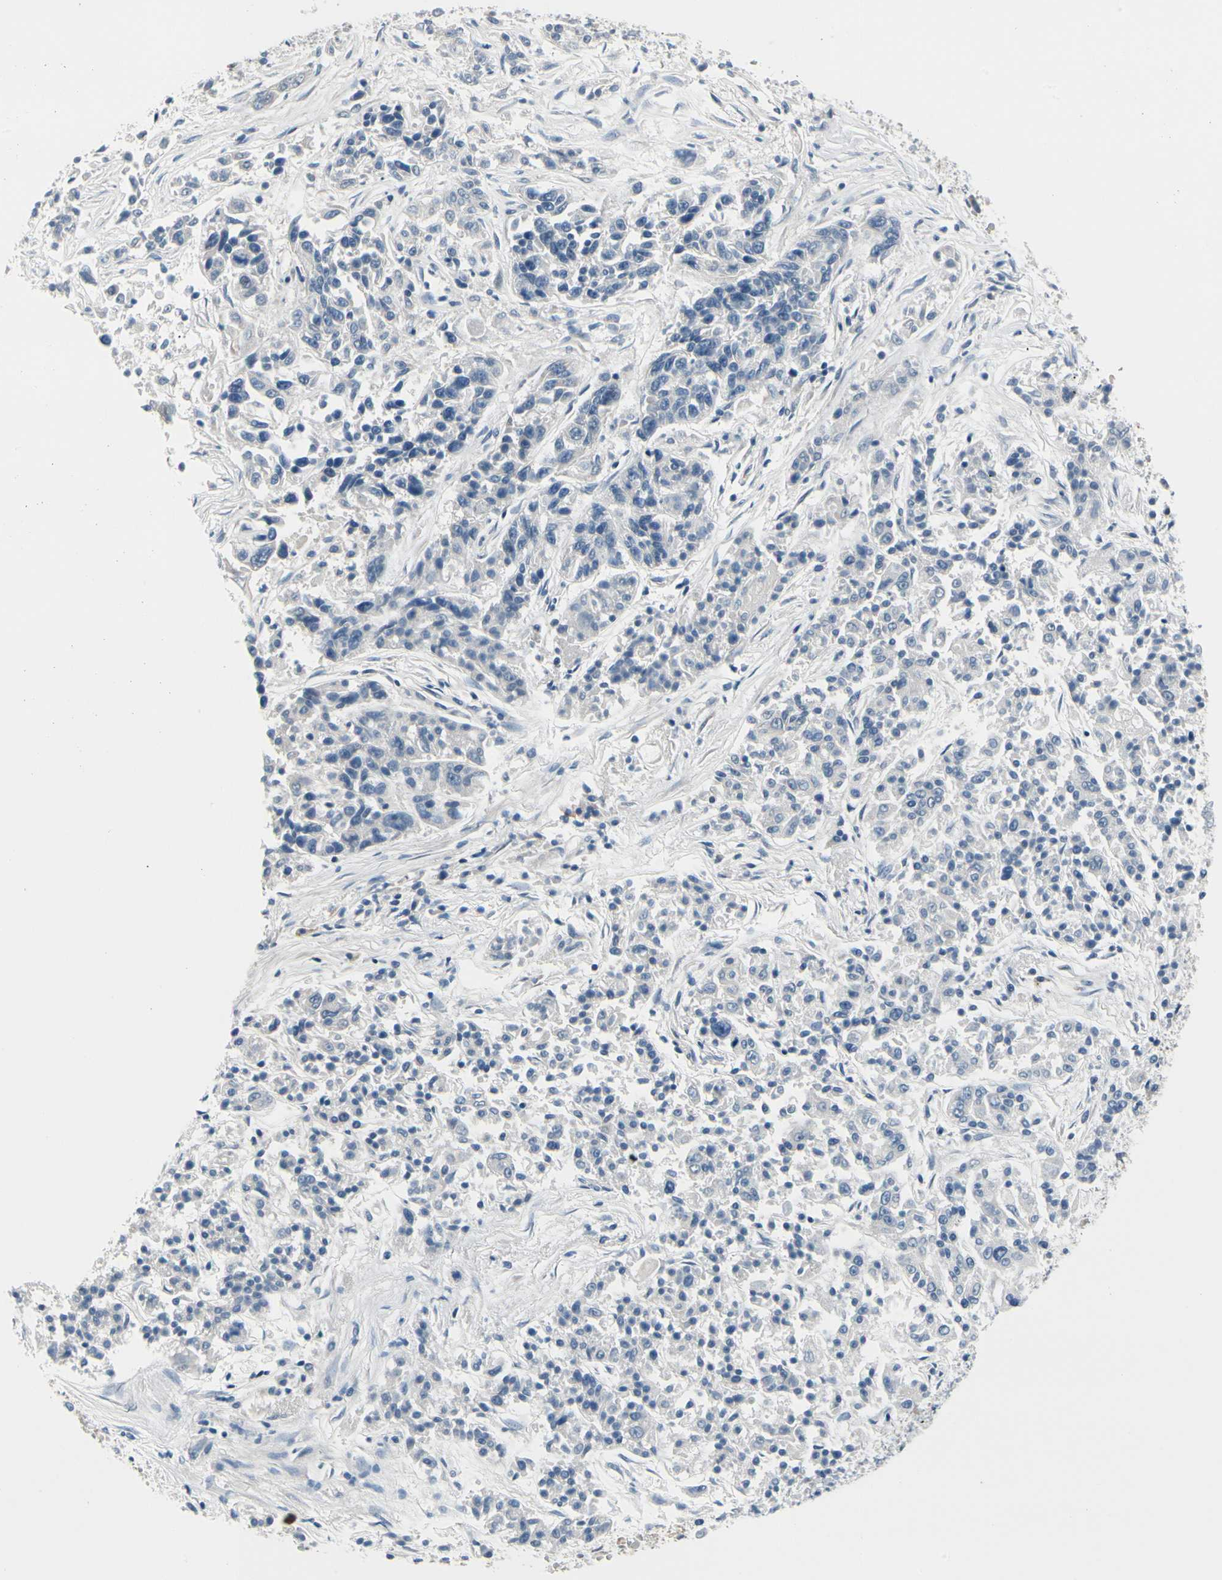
{"staining": {"intensity": "negative", "quantity": "none", "location": "none"}, "tissue": "lung cancer", "cell_type": "Tumor cells", "image_type": "cancer", "snomed": [{"axis": "morphology", "description": "Adenocarcinoma, NOS"}, {"axis": "topography", "description": "Lung"}], "caption": "Tumor cells show no significant protein expression in lung cancer. (DAB immunohistochemistry visualized using brightfield microscopy, high magnification).", "gene": "PGR", "patient": {"sex": "male", "age": 84}}